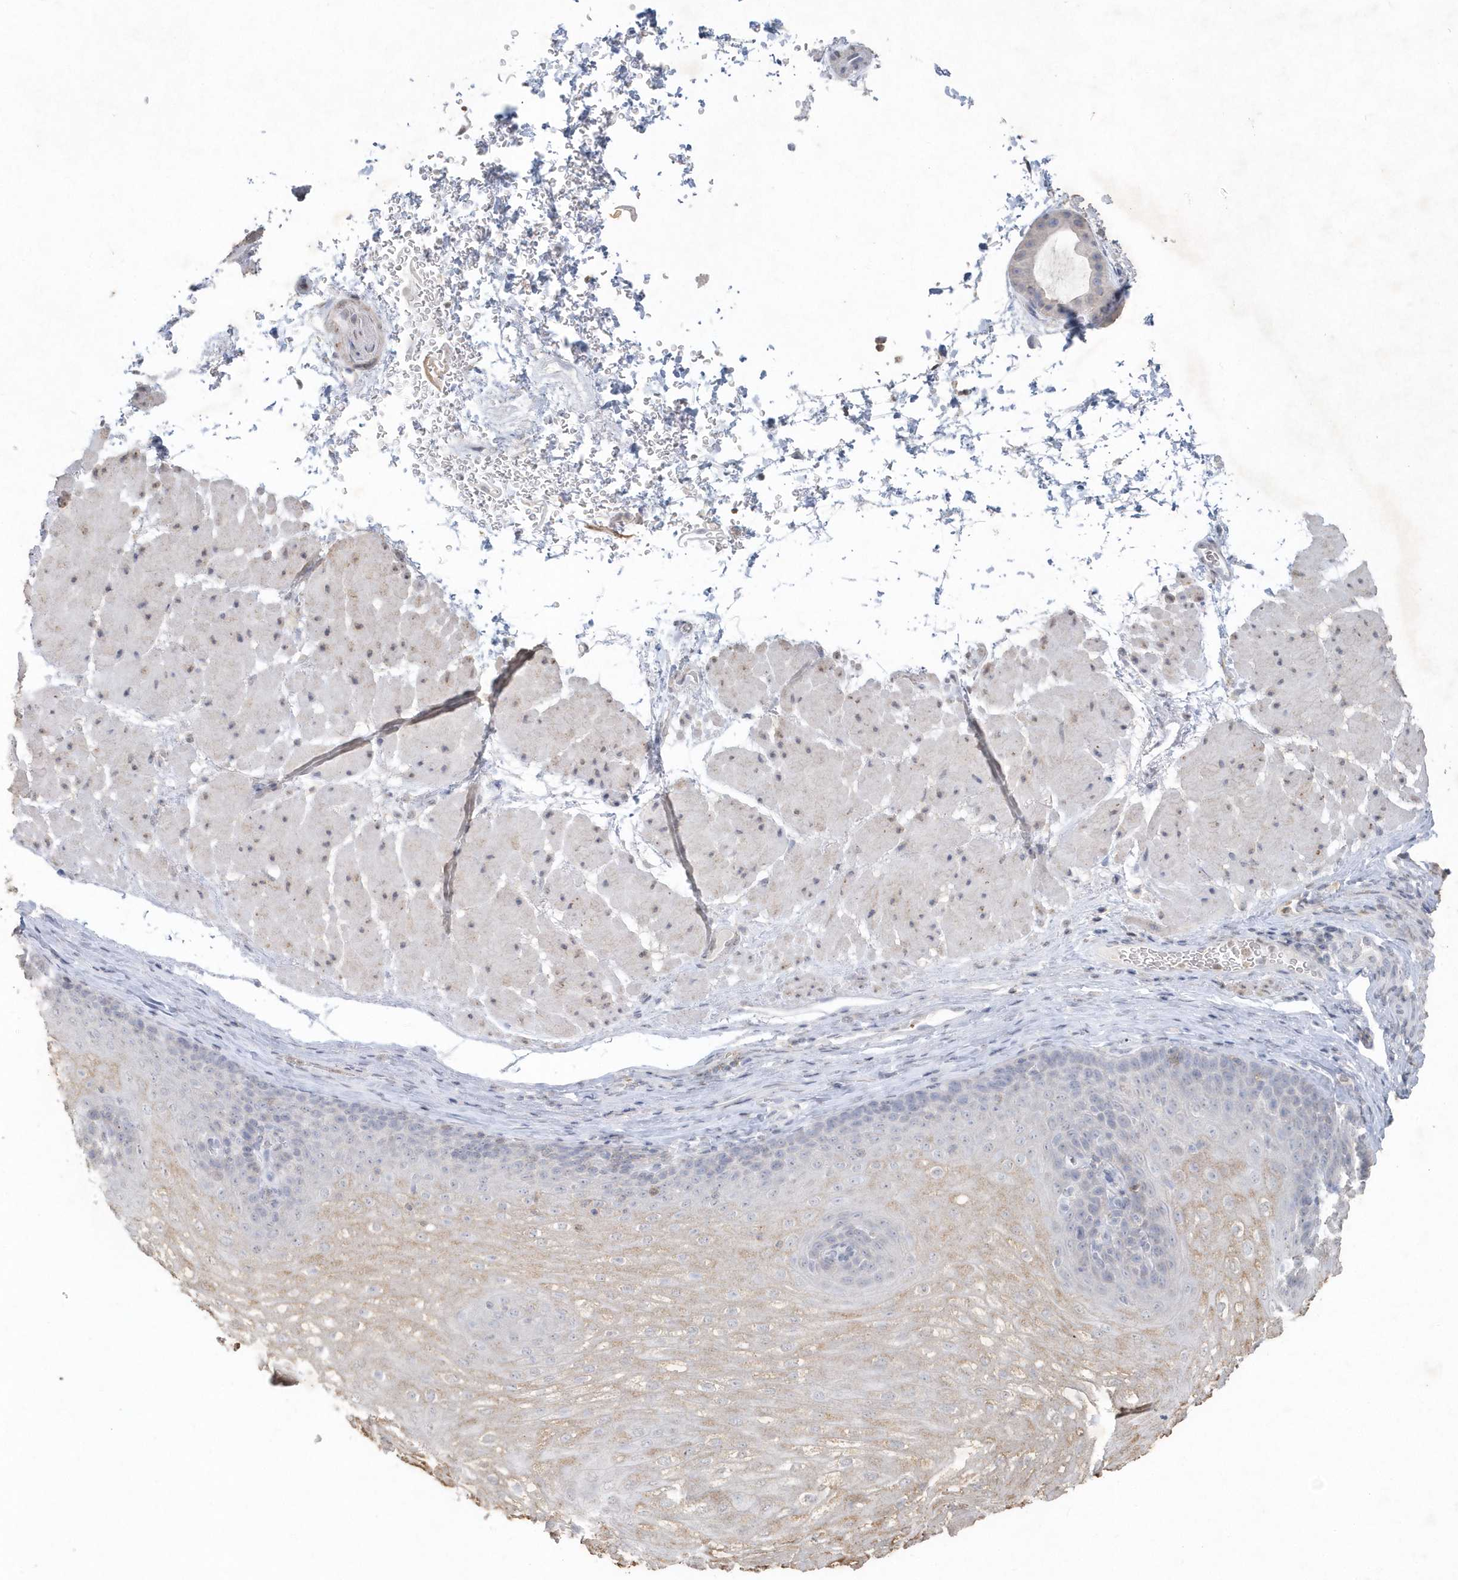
{"staining": {"intensity": "weak", "quantity": "25%-75%", "location": "cytoplasmic/membranous"}, "tissue": "esophagus", "cell_type": "Squamous epithelial cells", "image_type": "normal", "snomed": [{"axis": "morphology", "description": "Normal tissue, NOS"}, {"axis": "topography", "description": "Esophagus"}], "caption": "Immunohistochemistry (IHC) micrograph of normal human esophagus stained for a protein (brown), which exhibits low levels of weak cytoplasmic/membranous expression in about 25%-75% of squamous epithelial cells.", "gene": "PDCD1", "patient": {"sex": "female", "age": 66}}